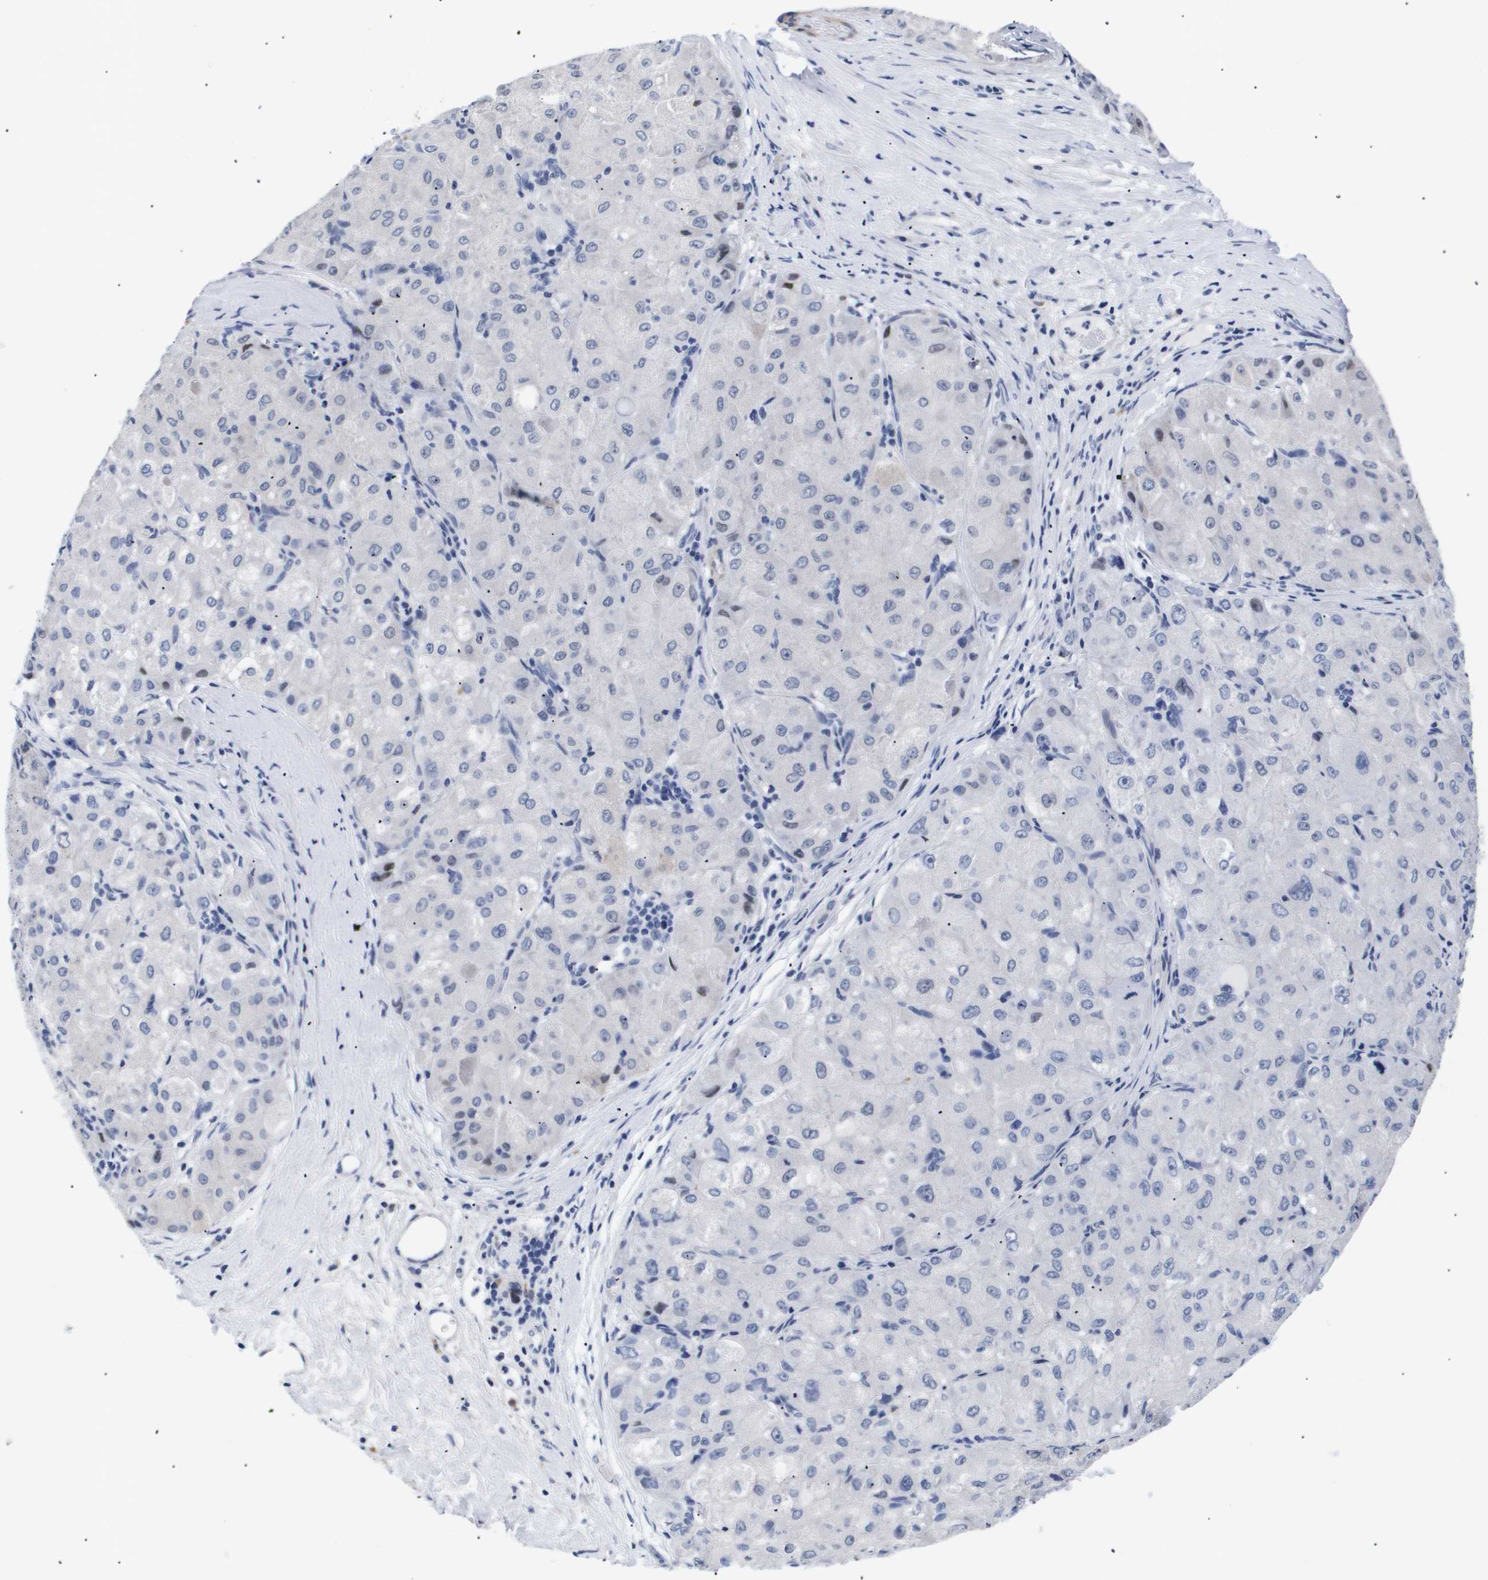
{"staining": {"intensity": "negative", "quantity": "none", "location": "none"}, "tissue": "liver cancer", "cell_type": "Tumor cells", "image_type": "cancer", "snomed": [{"axis": "morphology", "description": "Carcinoma, Hepatocellular, NOS"}, {"axis": "topography", "description": "Liver"}], "caption": "Tumor cells show no significant expression in hepatocellular carcinoma (liver).", "gene": "SHD", "patient": {"sex": "male", "age": 80}}